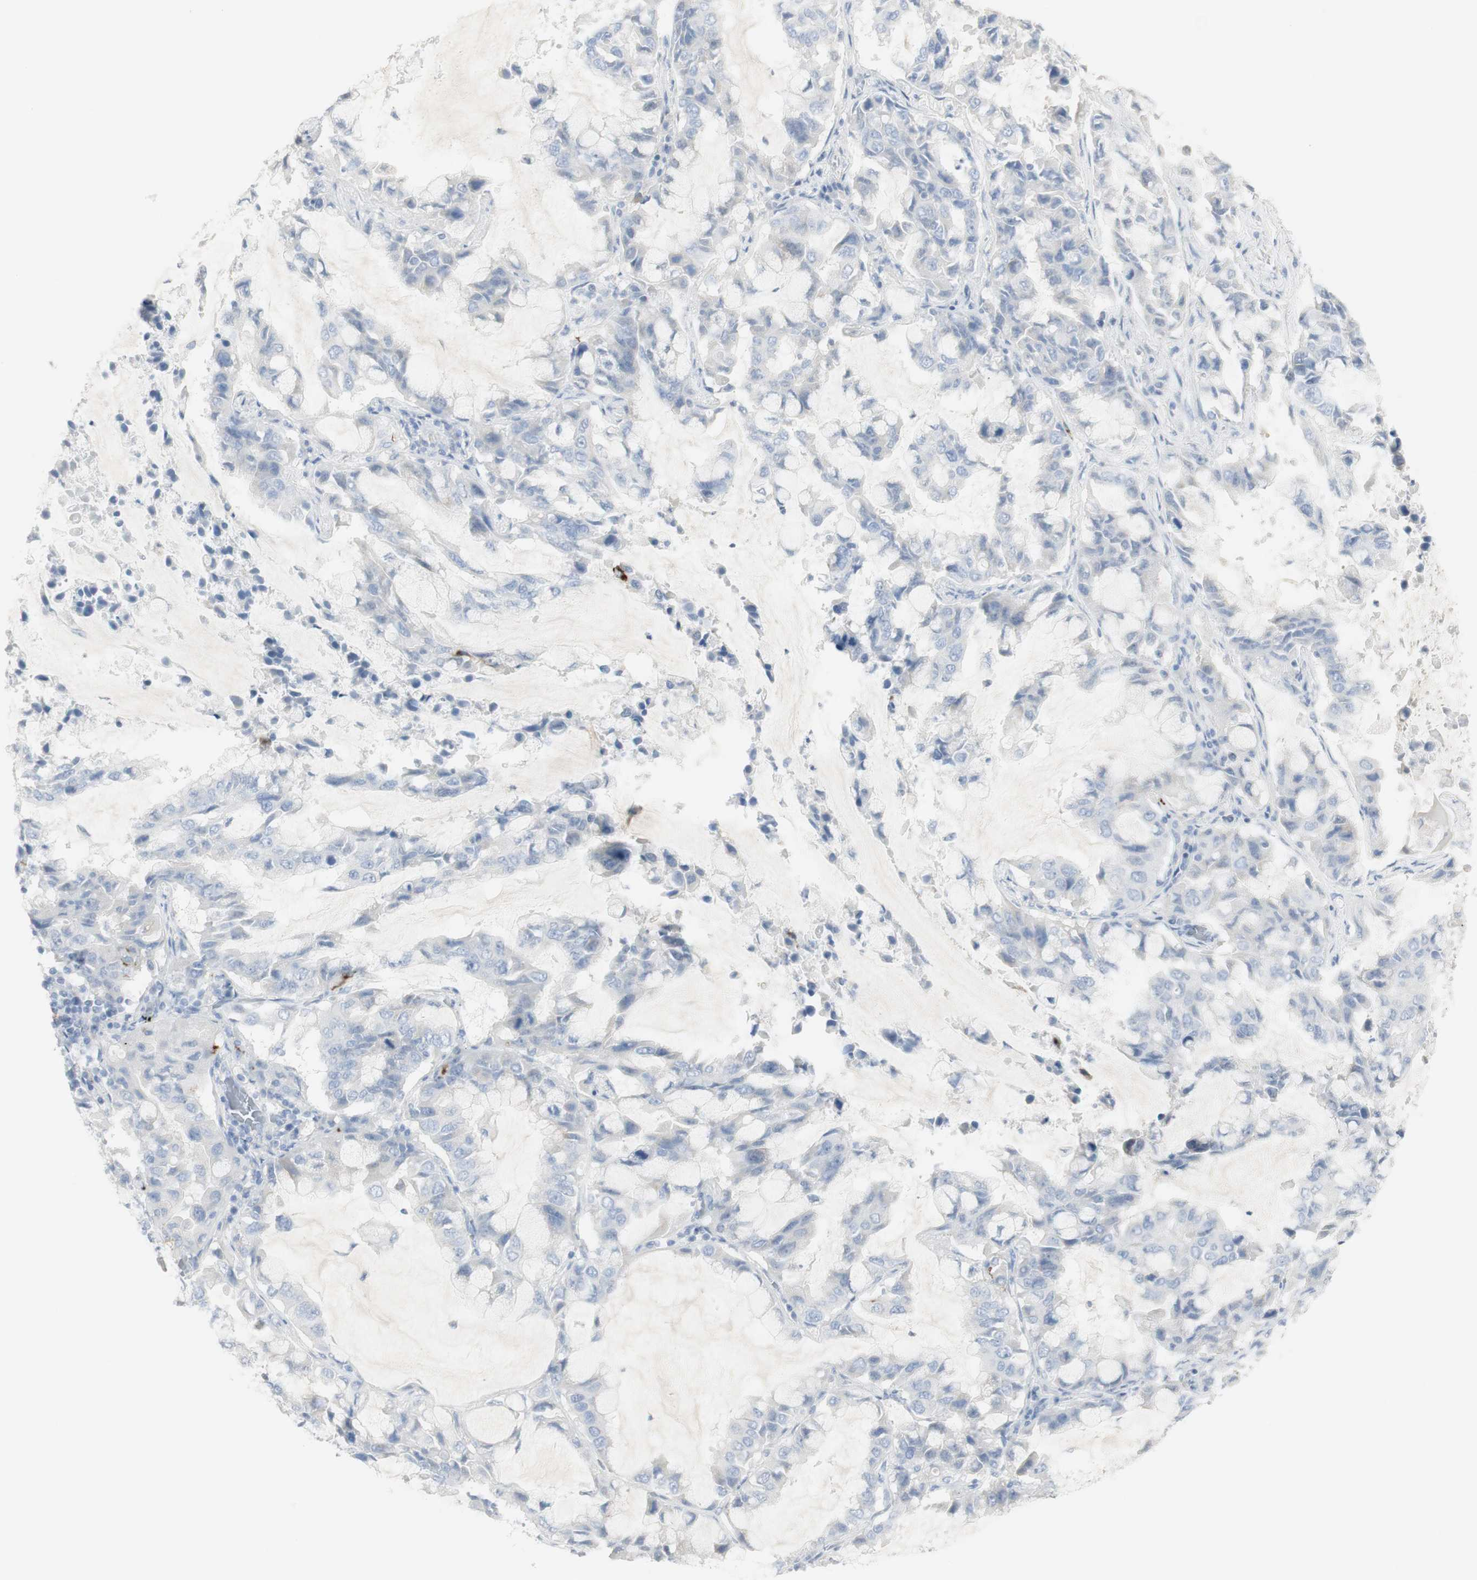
{"staining": {"intensity": "negative", "quantity": "none", "location": "none"}, "tissue": "lung cancer", "cell_type": "Tumor cells", "image_type": "cancer", "snomed": [{"axis": "morphology", "description": "Adenocarcinoma, NOS"}, {"axis": "topography", "description": "Lung"}], "caption": "Immunohistochemical staining of human lung cancer (adenocarcinoma) exhibits no significant expression in tumor cells.", "gene": "CD207", "patient": {"sex": "male", "age": 64}}